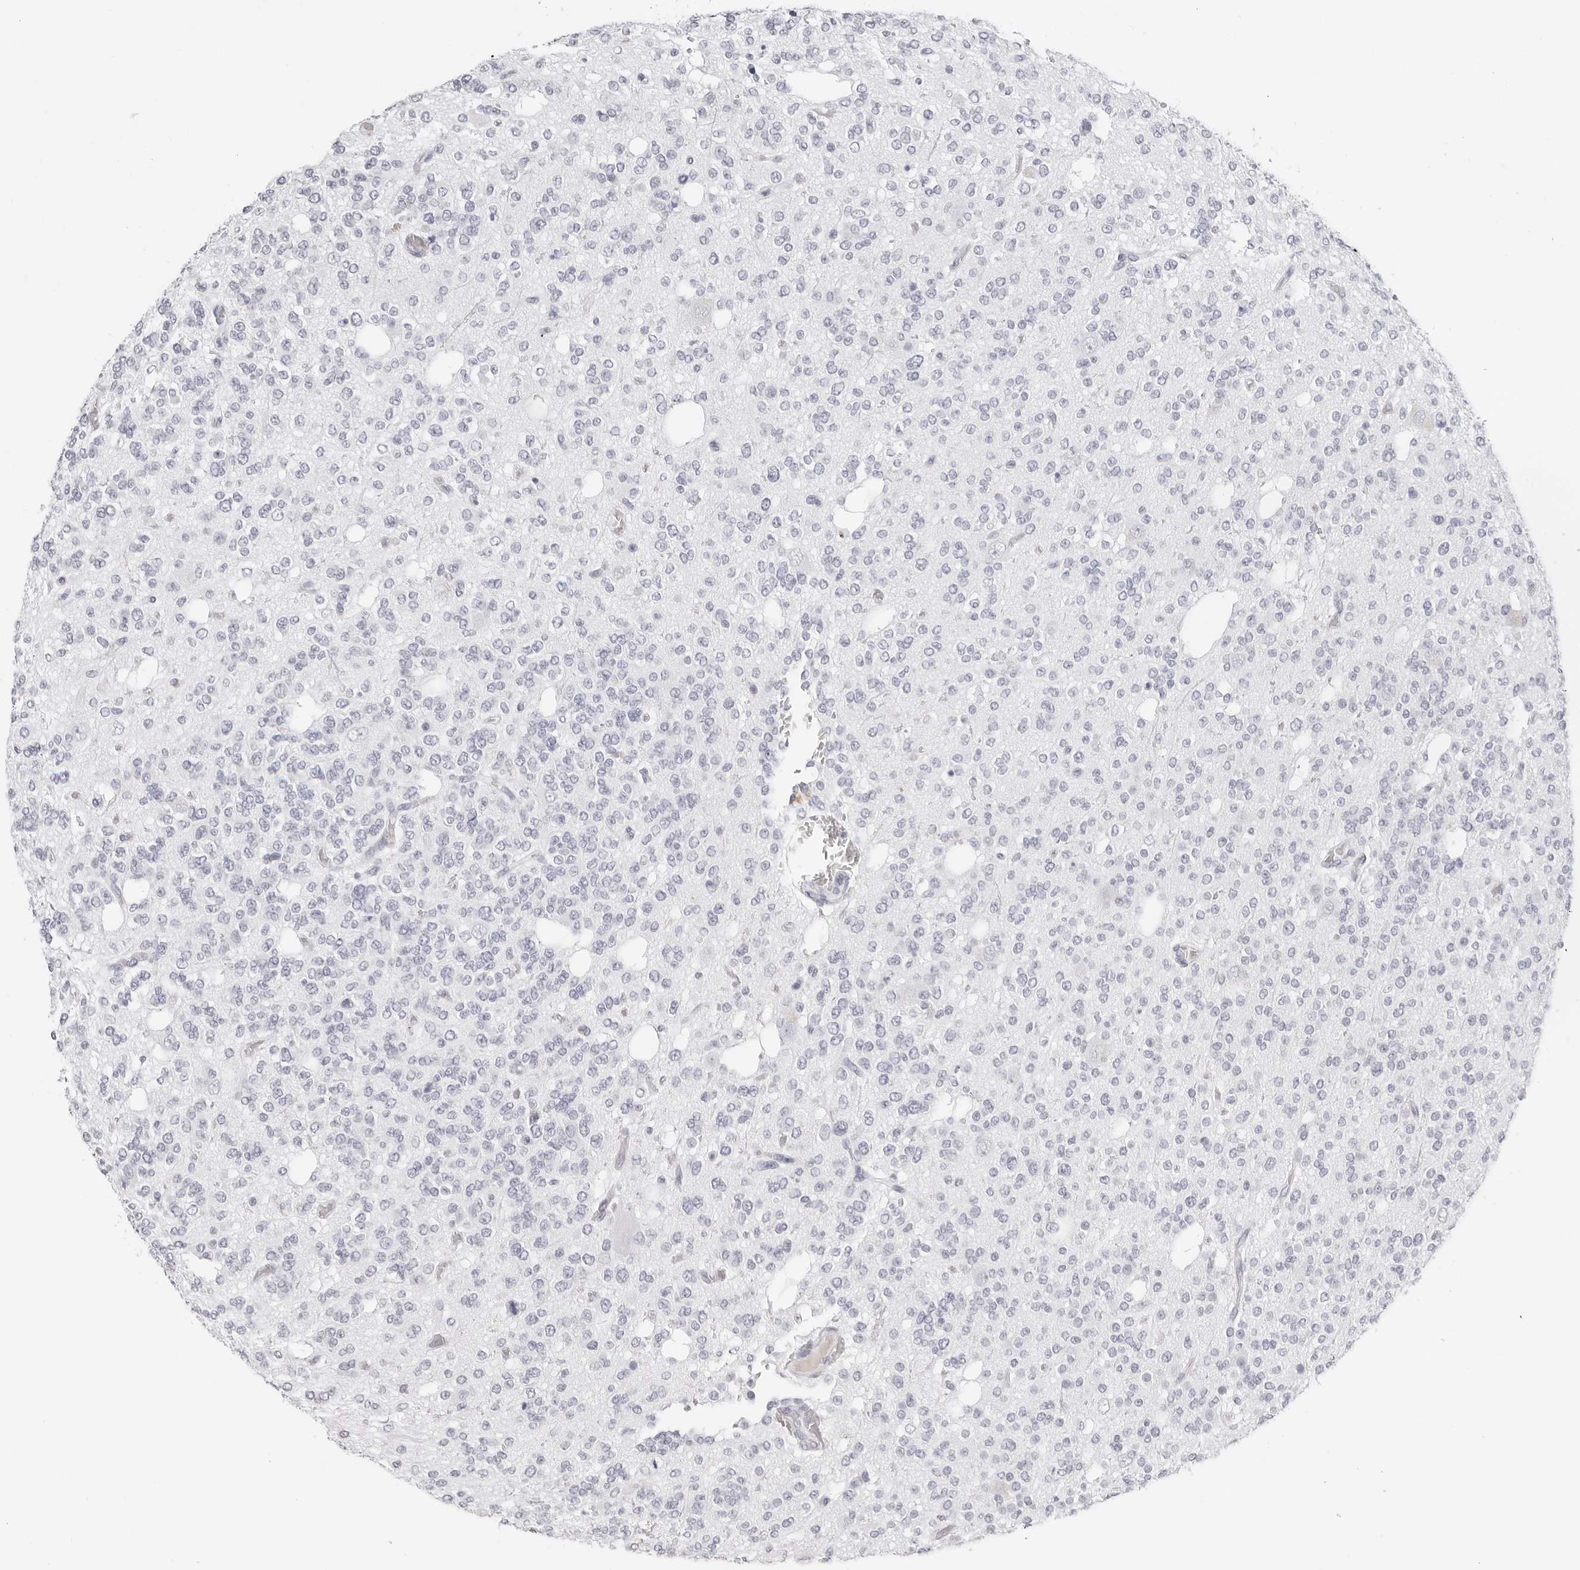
{"staining": {"intensity": "negative", "quantity": "none", "location": "none"}, "tissue": "glioma", "cell_type": "Tumor cells", "image_type": "cancer", "snomed": [{"axis": "morphology", "description": "Glioma, malignant, Low grade"}, {"axis": "topography", "description": "Brain"}], "caption": "Immunohistochemistry (IHC) of malignant glioma (low-grade) displays no expression in tumor cells. (DAB immunohistochemistry, high magnification).", "gene": "CST5", "patient": {"sex": "male", "age": 38}}